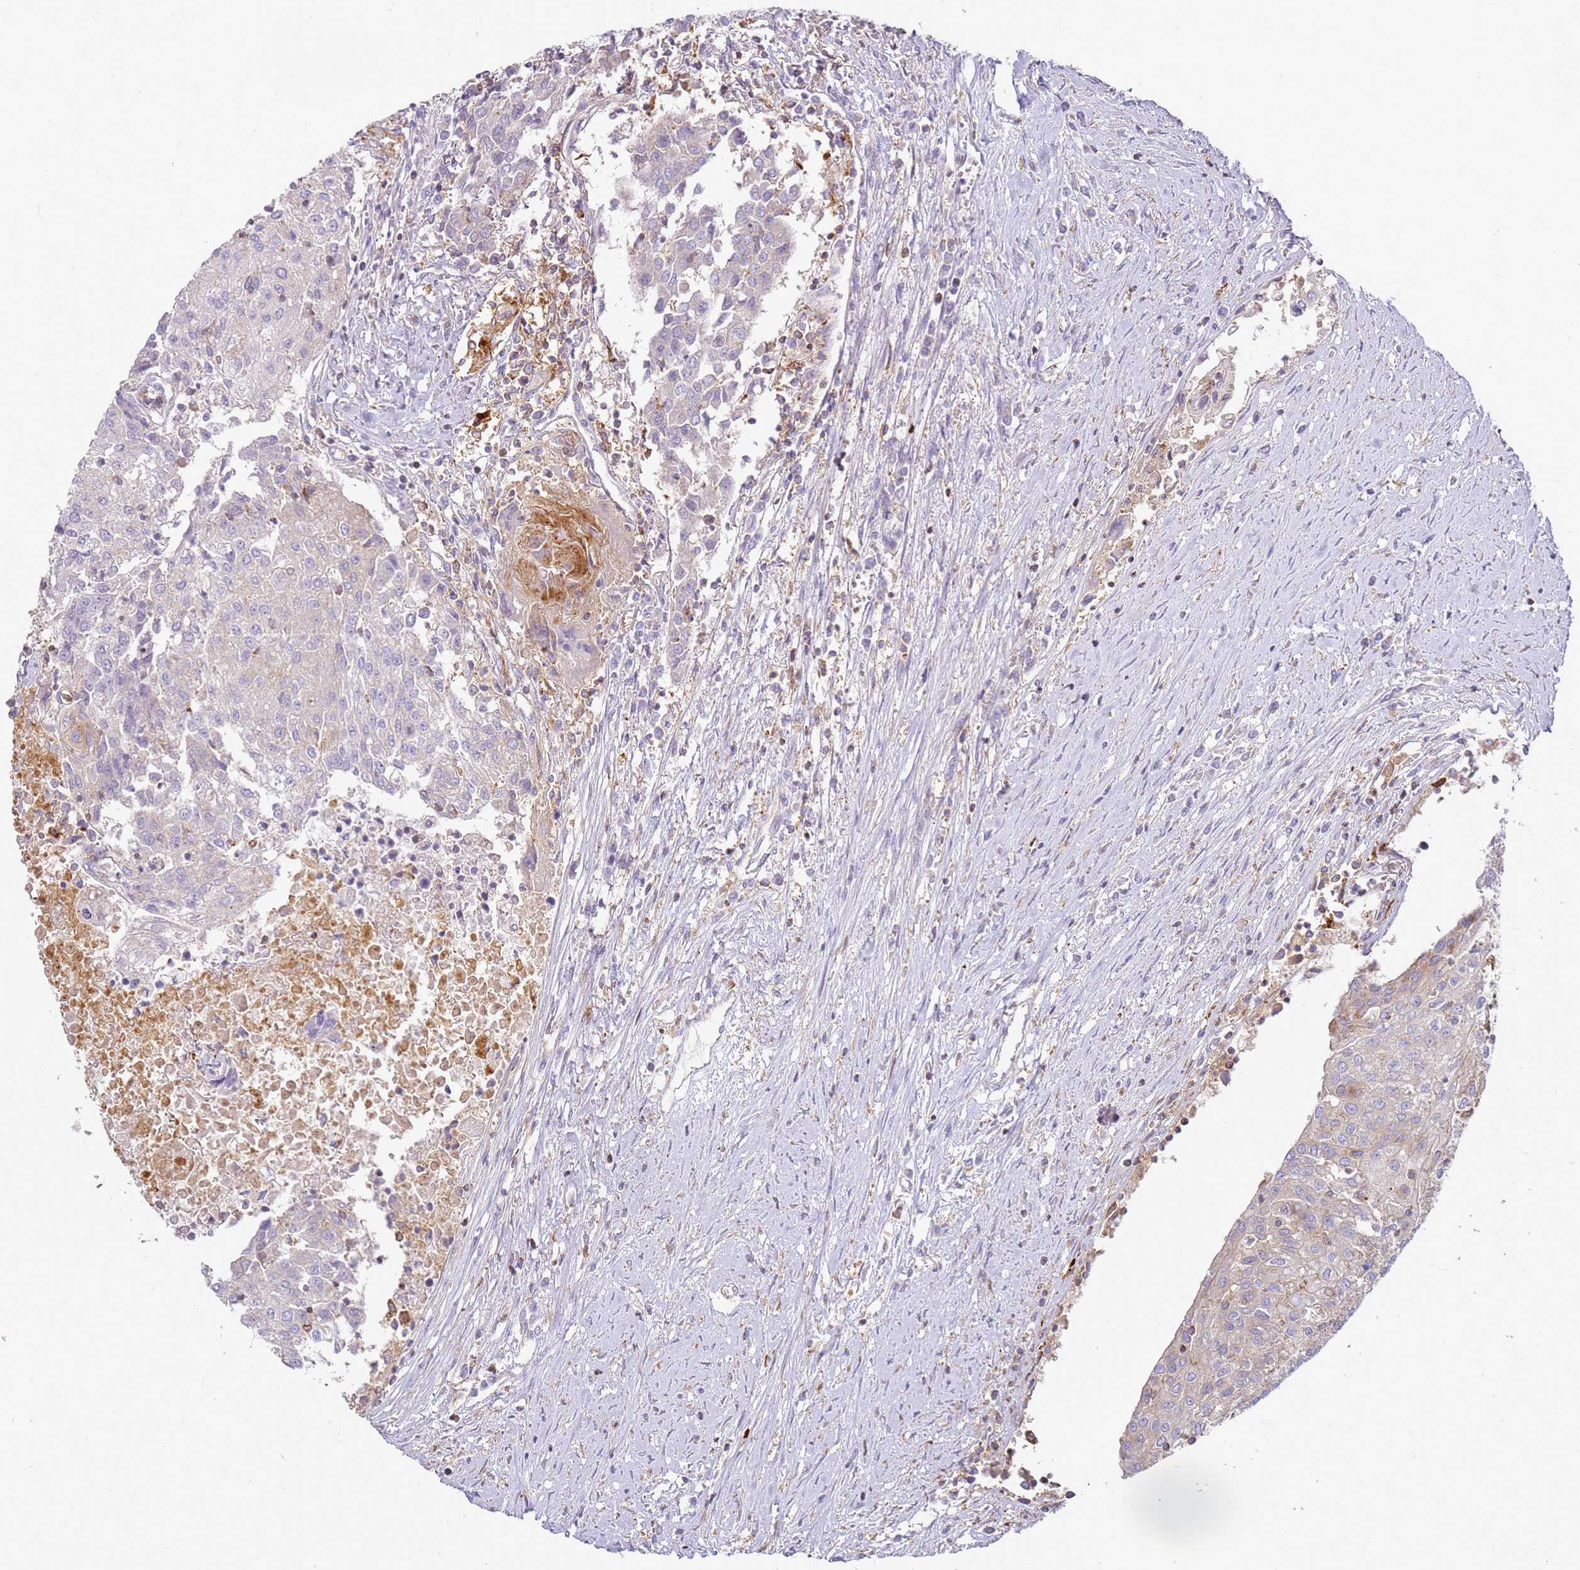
{"staining": {"intensity": "negative", "quantity": "none", "location": "none"}, "tissue": "urothelial cancer", "cell_type": "Tumor cells", "image_type": "cancer", "snomed": [{"axis": "morphology", "description": "Urothelial carcinoma, High grade"}, {"axis": "topography", "description": "Urinary bladder"}], "caption": "Tumor cells show no significant staining in high-grade urothelial carcinoma.", "gene": "FPR1", "patient": {"sex": "female", "age": 85}}